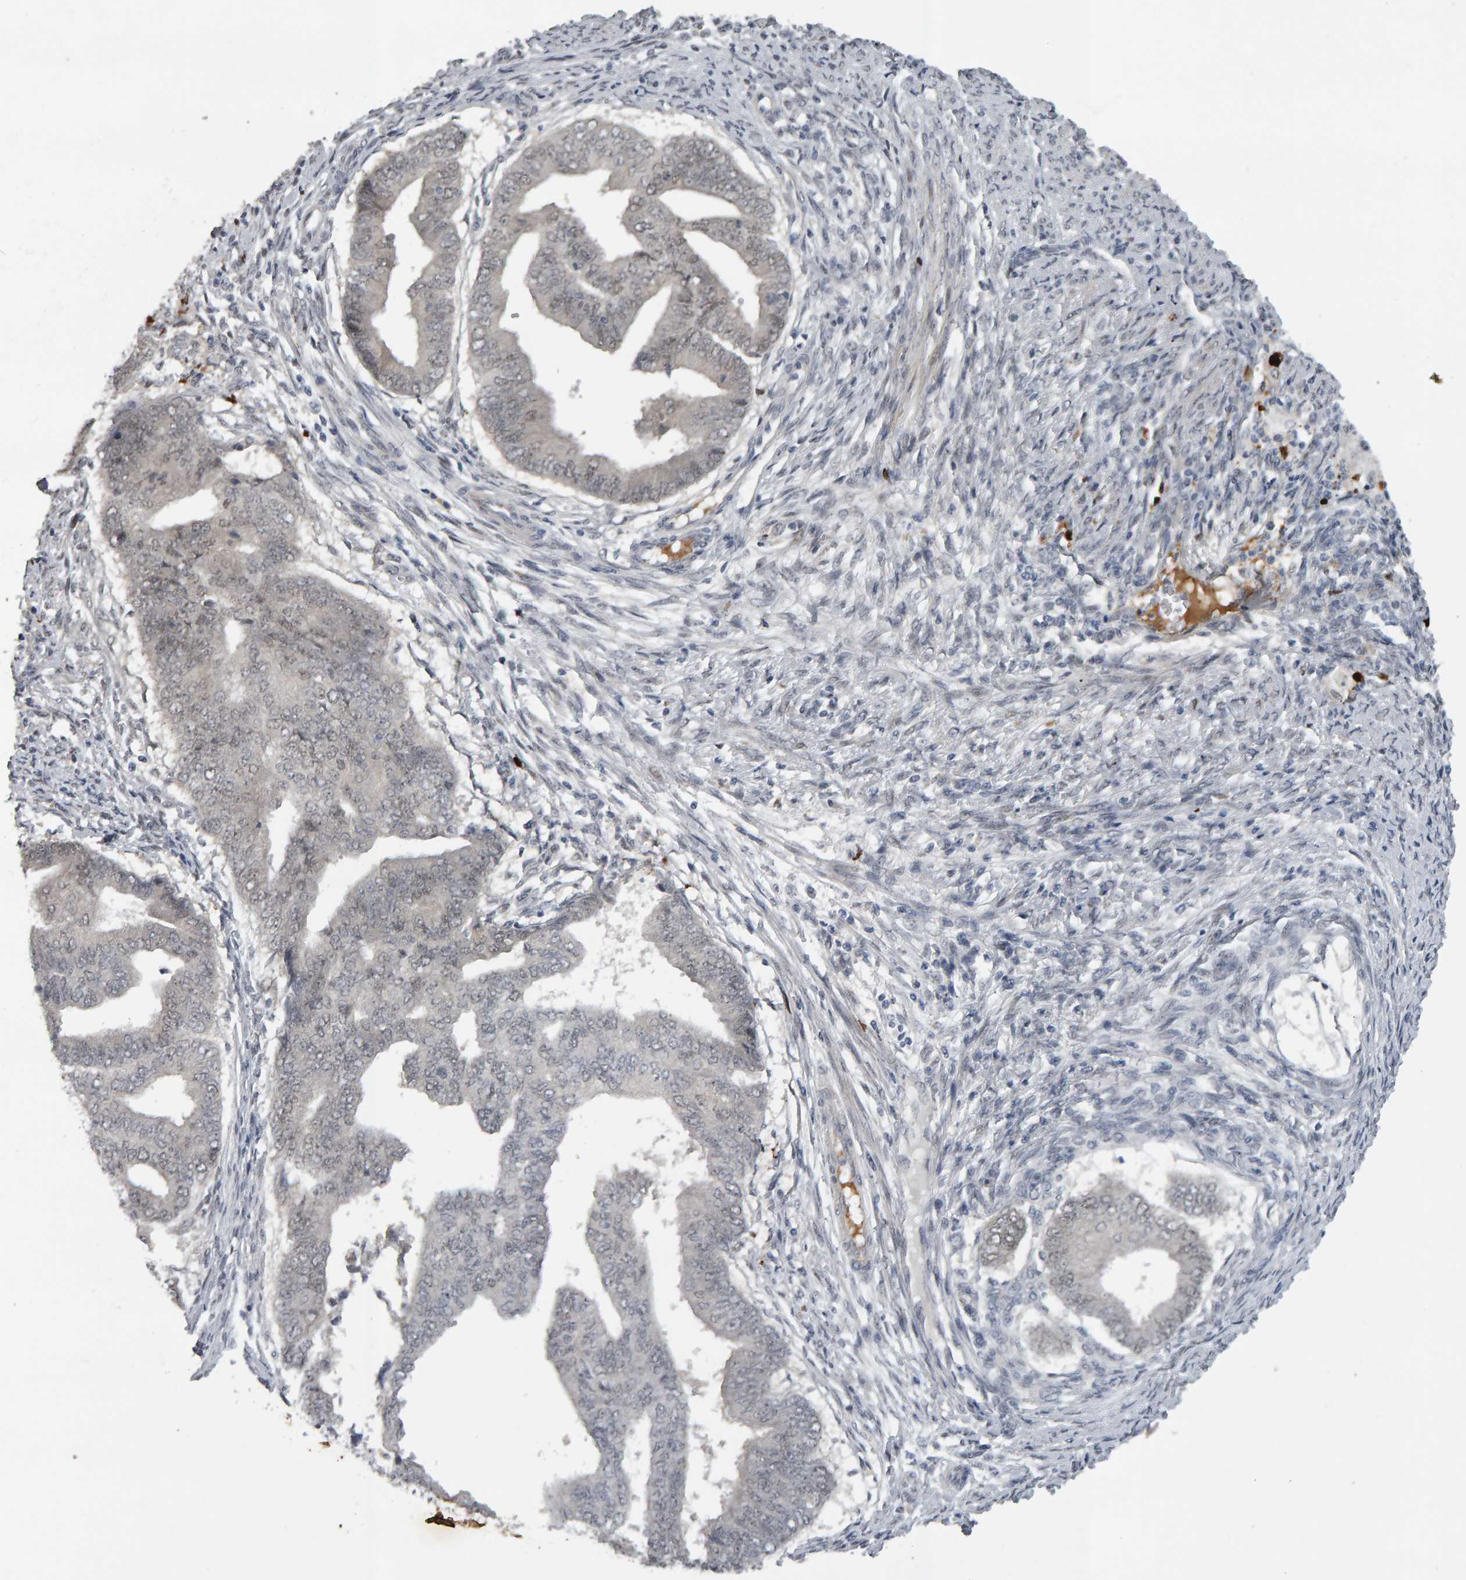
{"staining": {"intensity": "weak", "quantity": ">75%", "location": "nuclear"}, "tissue": "endometrial cancer", "cell_type": "Tumor cells", "image_type": "cancer", "snomed": [{"axis": "morphology", "description": "Polyp, NOS"}, {"axis": "morphology", "description": "Adenocarcinoma, NOS"}, {"axis": "morphology", "description": "Adenoma, NOS"}, {"axis": "topography", "description": "Endometrium"}], "caption": "Endometrial adenoma stained for a protein (brown) demonstrates weak nuclear positive staining in about >75% of tumor cells.", "gene": "IPO8", "patient": {"sex": "female", "age": 79}}